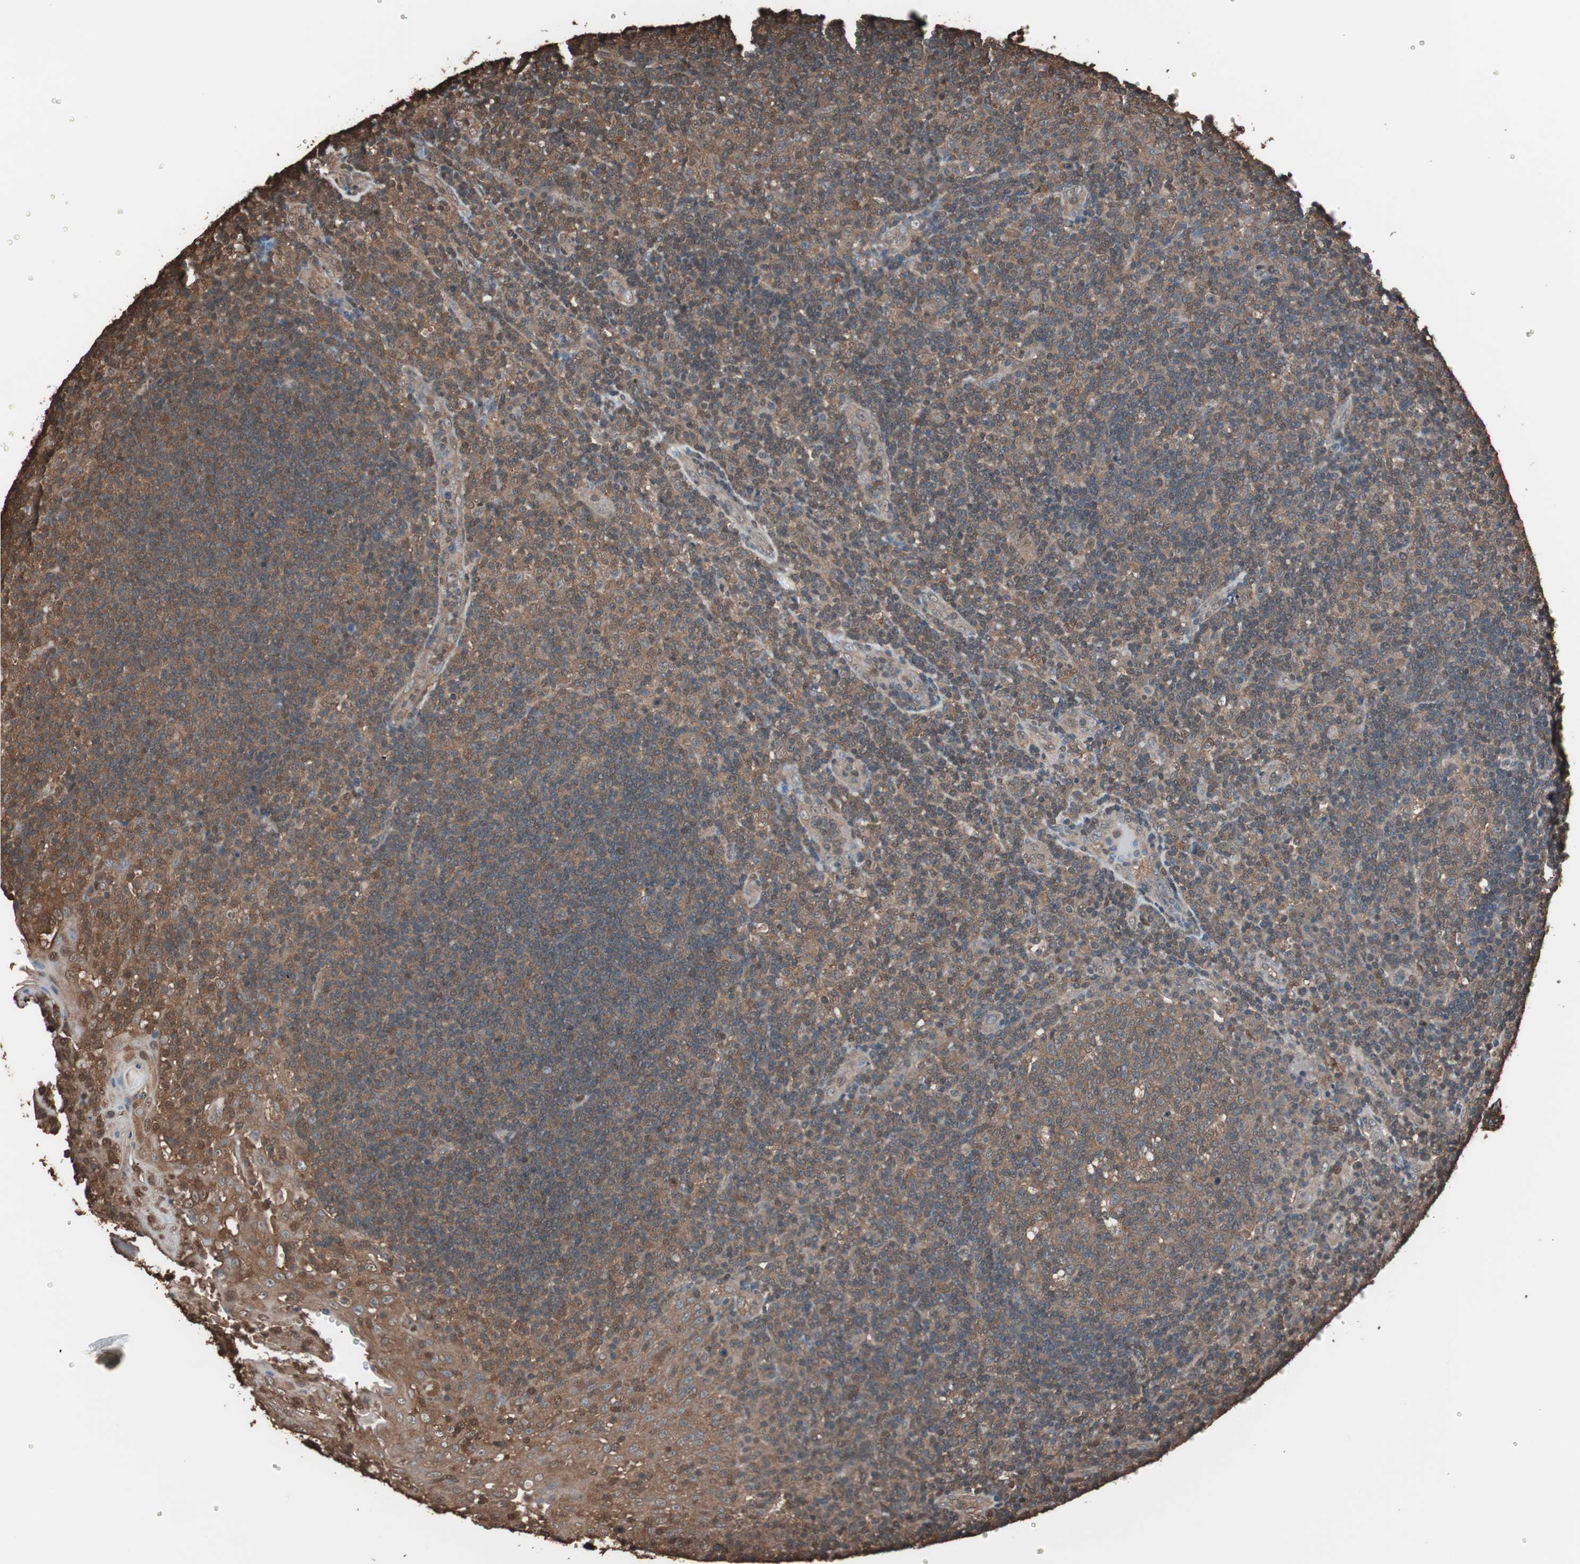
{"staining": {"intensity": "moderate", "quantity": ">75%", "location": "cytoplasmic/membranous"}, "tissue": "tonsil", "cell_type": "Germinal center cells", "image_type": "normal", "snomed": [{"axis": "morphology", "description": "Normal tissue, NOS"}, {"axis": "topography", "description": "Tonsil"}], "caption": "Tonsil stained with a brown dye reveals moderate cytoplasmic/membranous positive positivity in about >75% of germinal center cells.", "gene": "CALM2", "patient": {"sex": "female", "age": 40}}